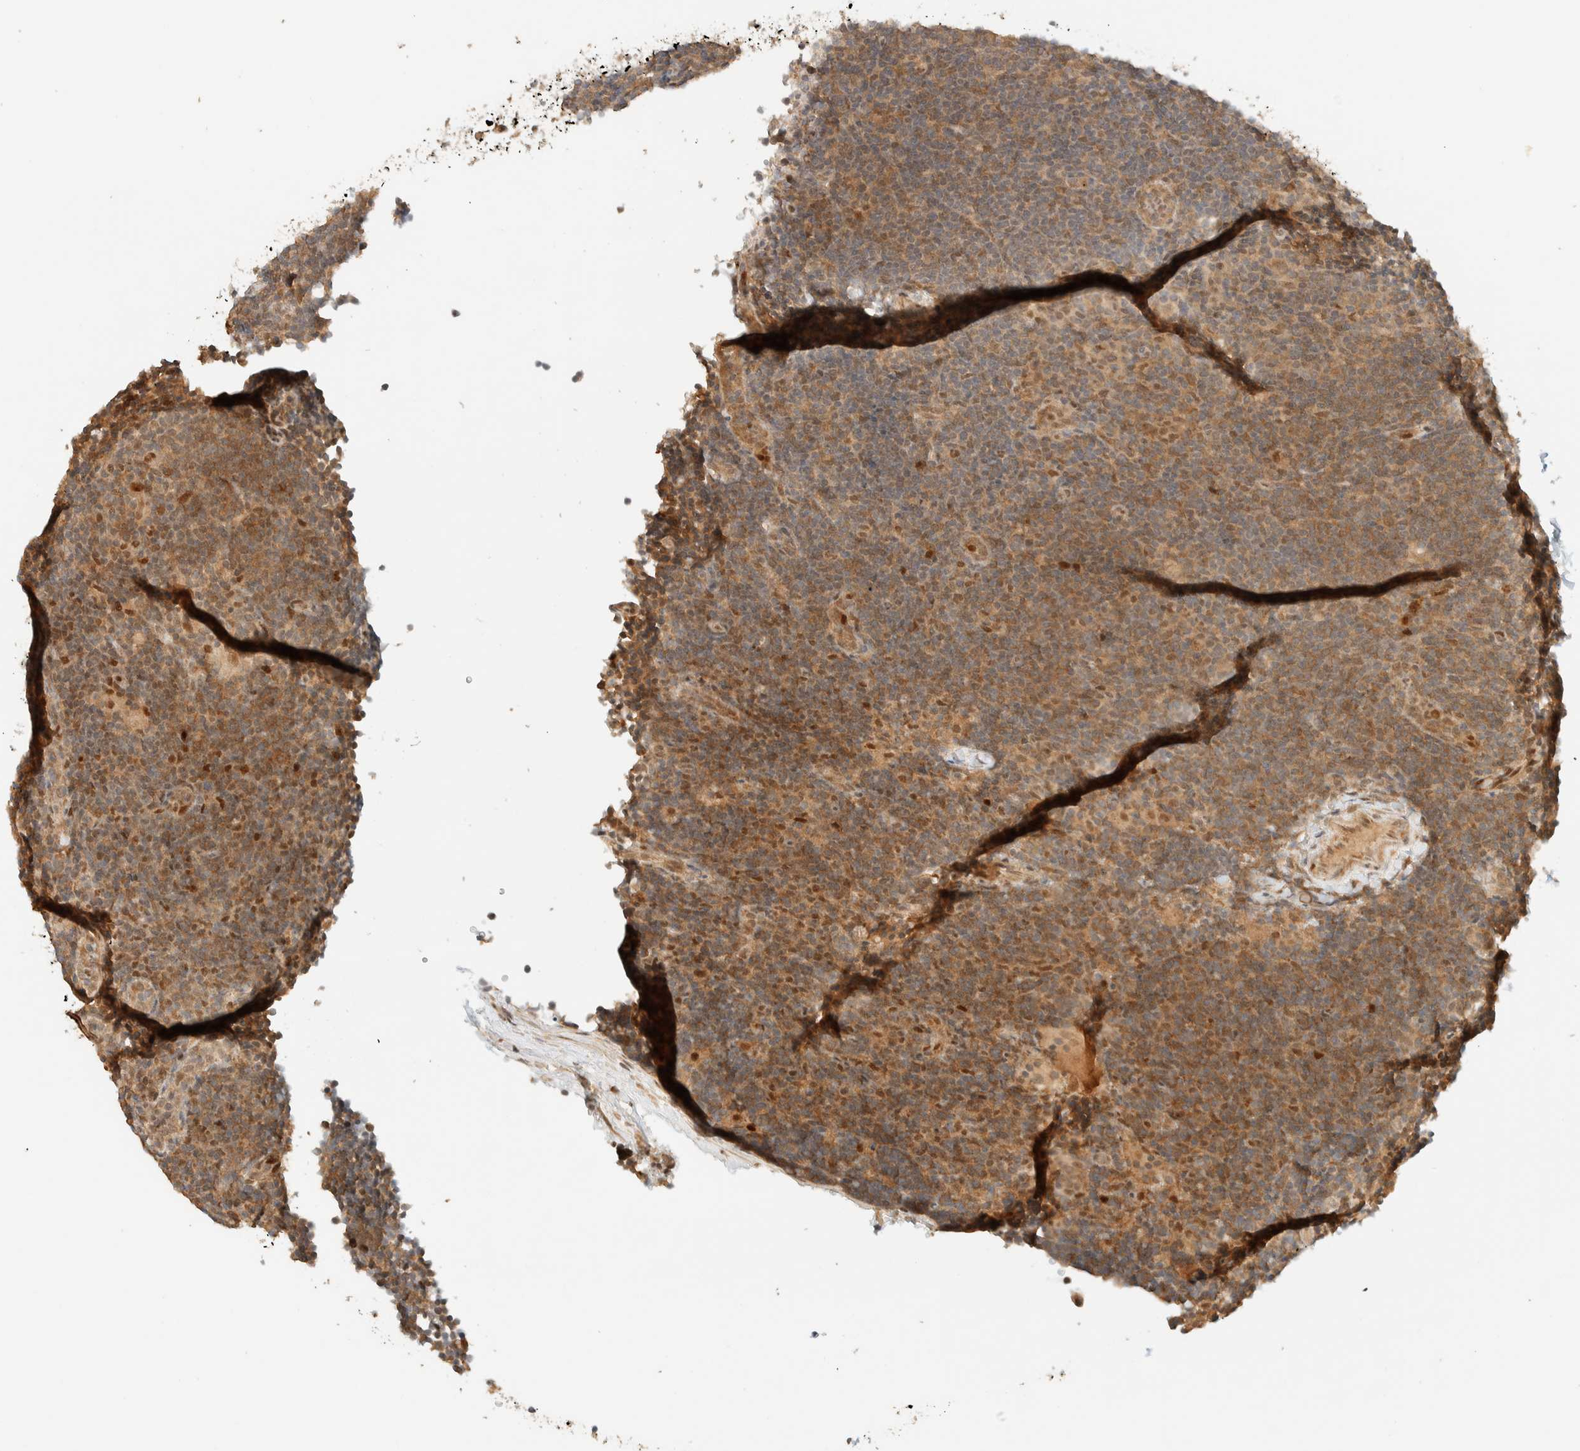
{"staining": {"intensity": "weak", "quantity": ">75%", "location": "cytoplasmic/membranous,nuclear"}, "tissue": "lymphoma", "cell_type": "Tumor cells", "image_type": "cancer", "snomed": [{"axis": "morphology", "description": "Hodgkin's disease, NOS"}, {"axis": "topography", "description": "Lymph node"}], "caption": "DAB (3,3'-diaminobenzidine) immunohistochemical staining of human lymphoma shows weak cytoplasmic/membranous and nuclear protein staining in approximately >75% of tumor cells. (IHC, brightfield microscopy, high magnification).", "gene": "ZBTB34", "patient": {"sex": "female", "age": 57}}